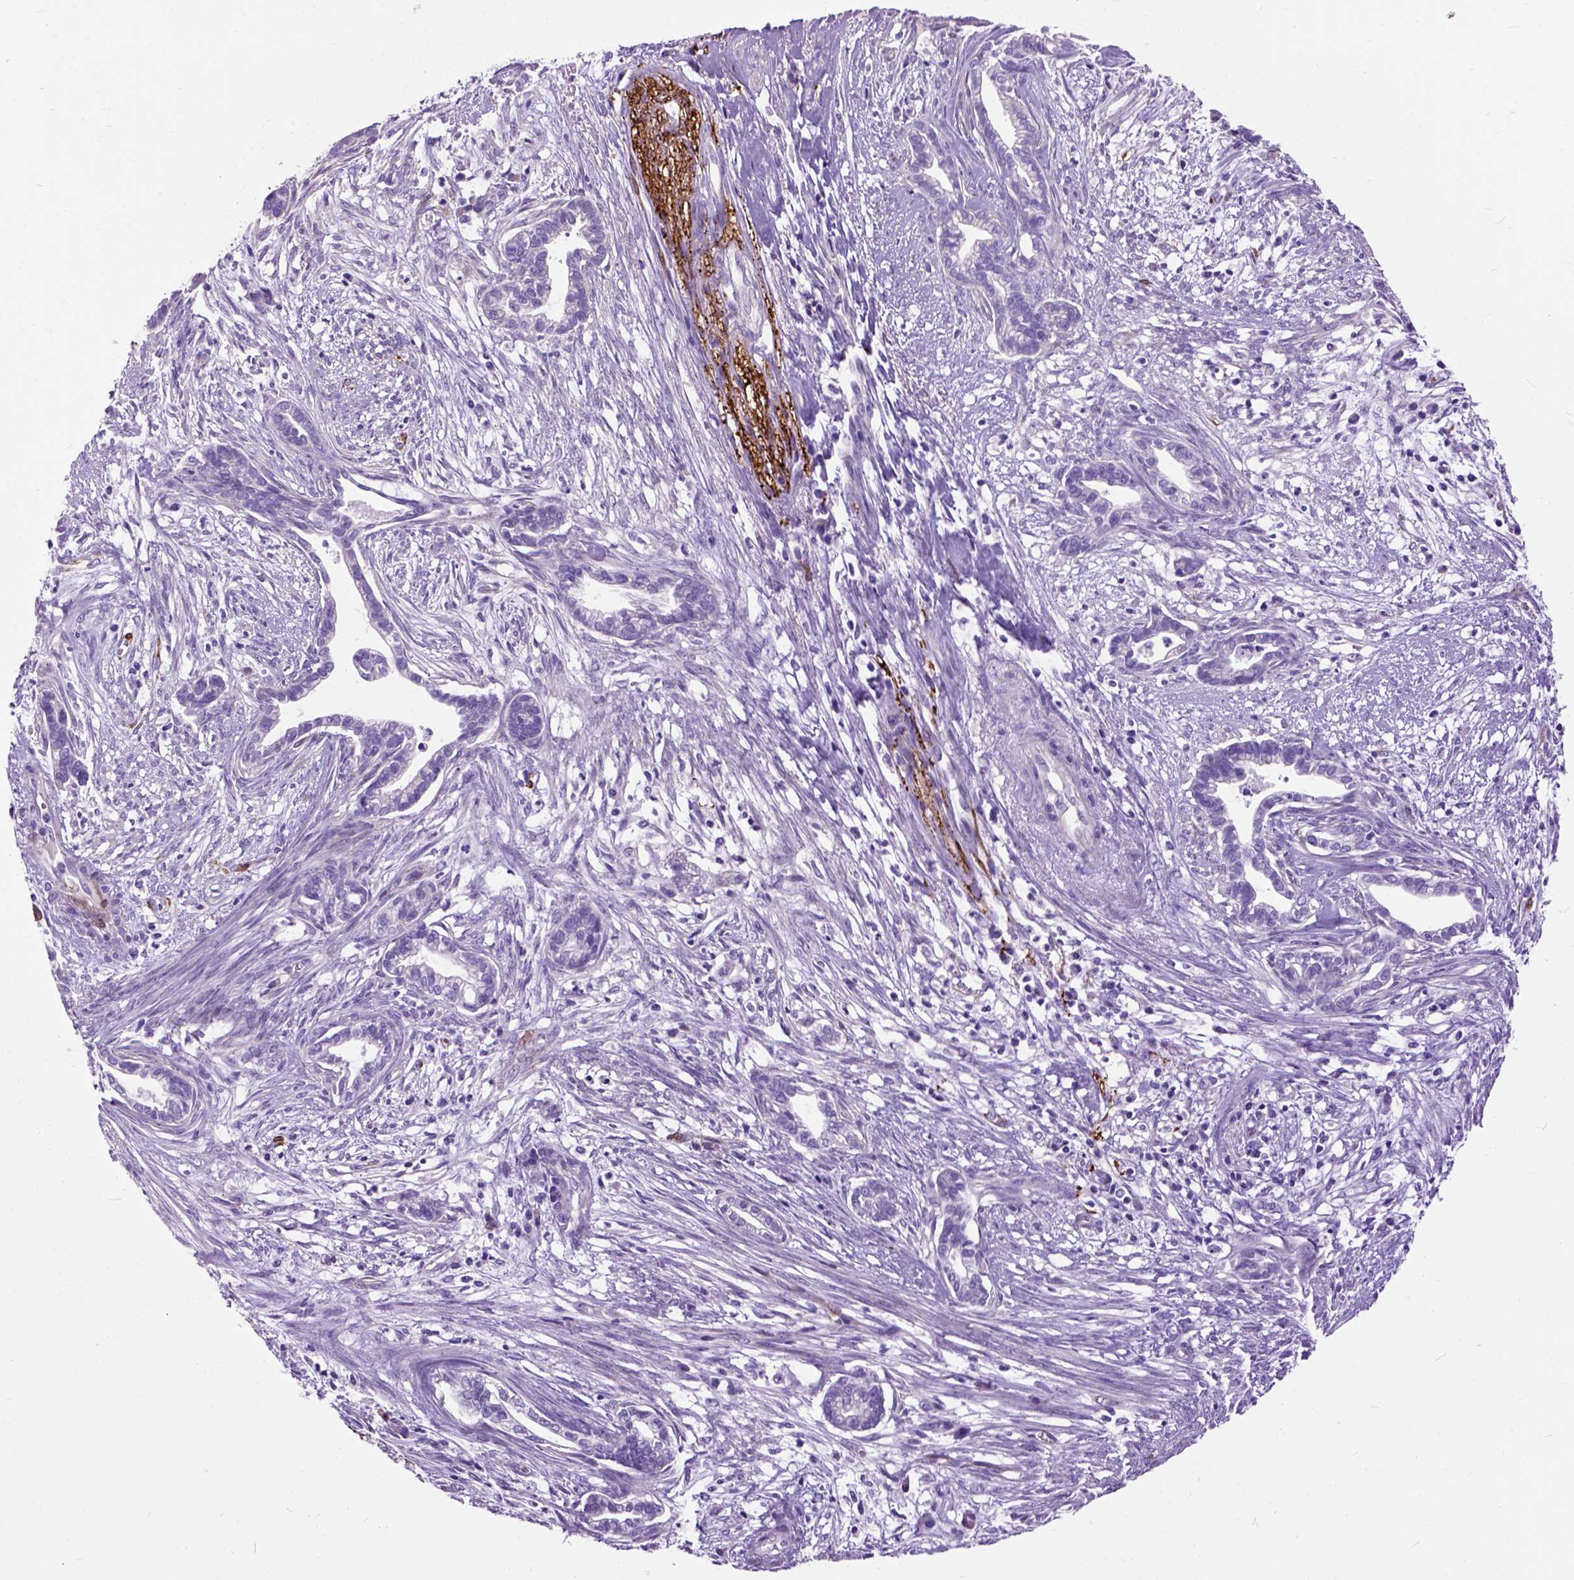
{"staining": {"intensity": "negative", "quantity": "none", "location": "none"}, "tissue": "cervical cancer", "cell_type": "Tumor cells", "image_type": "cancer", "snomed": [{"axis": "morphology", "description": "Adenocarcinoma, NOS"}, {"axis": "topography", "description": "Cervix"}], "caption": "Immunohistochemical staining of human cervical adenocarcinoma displays no significant positivity in tumor cells.", "gene": "MAPT", "patient": {"sex": "female", "age": 62}}